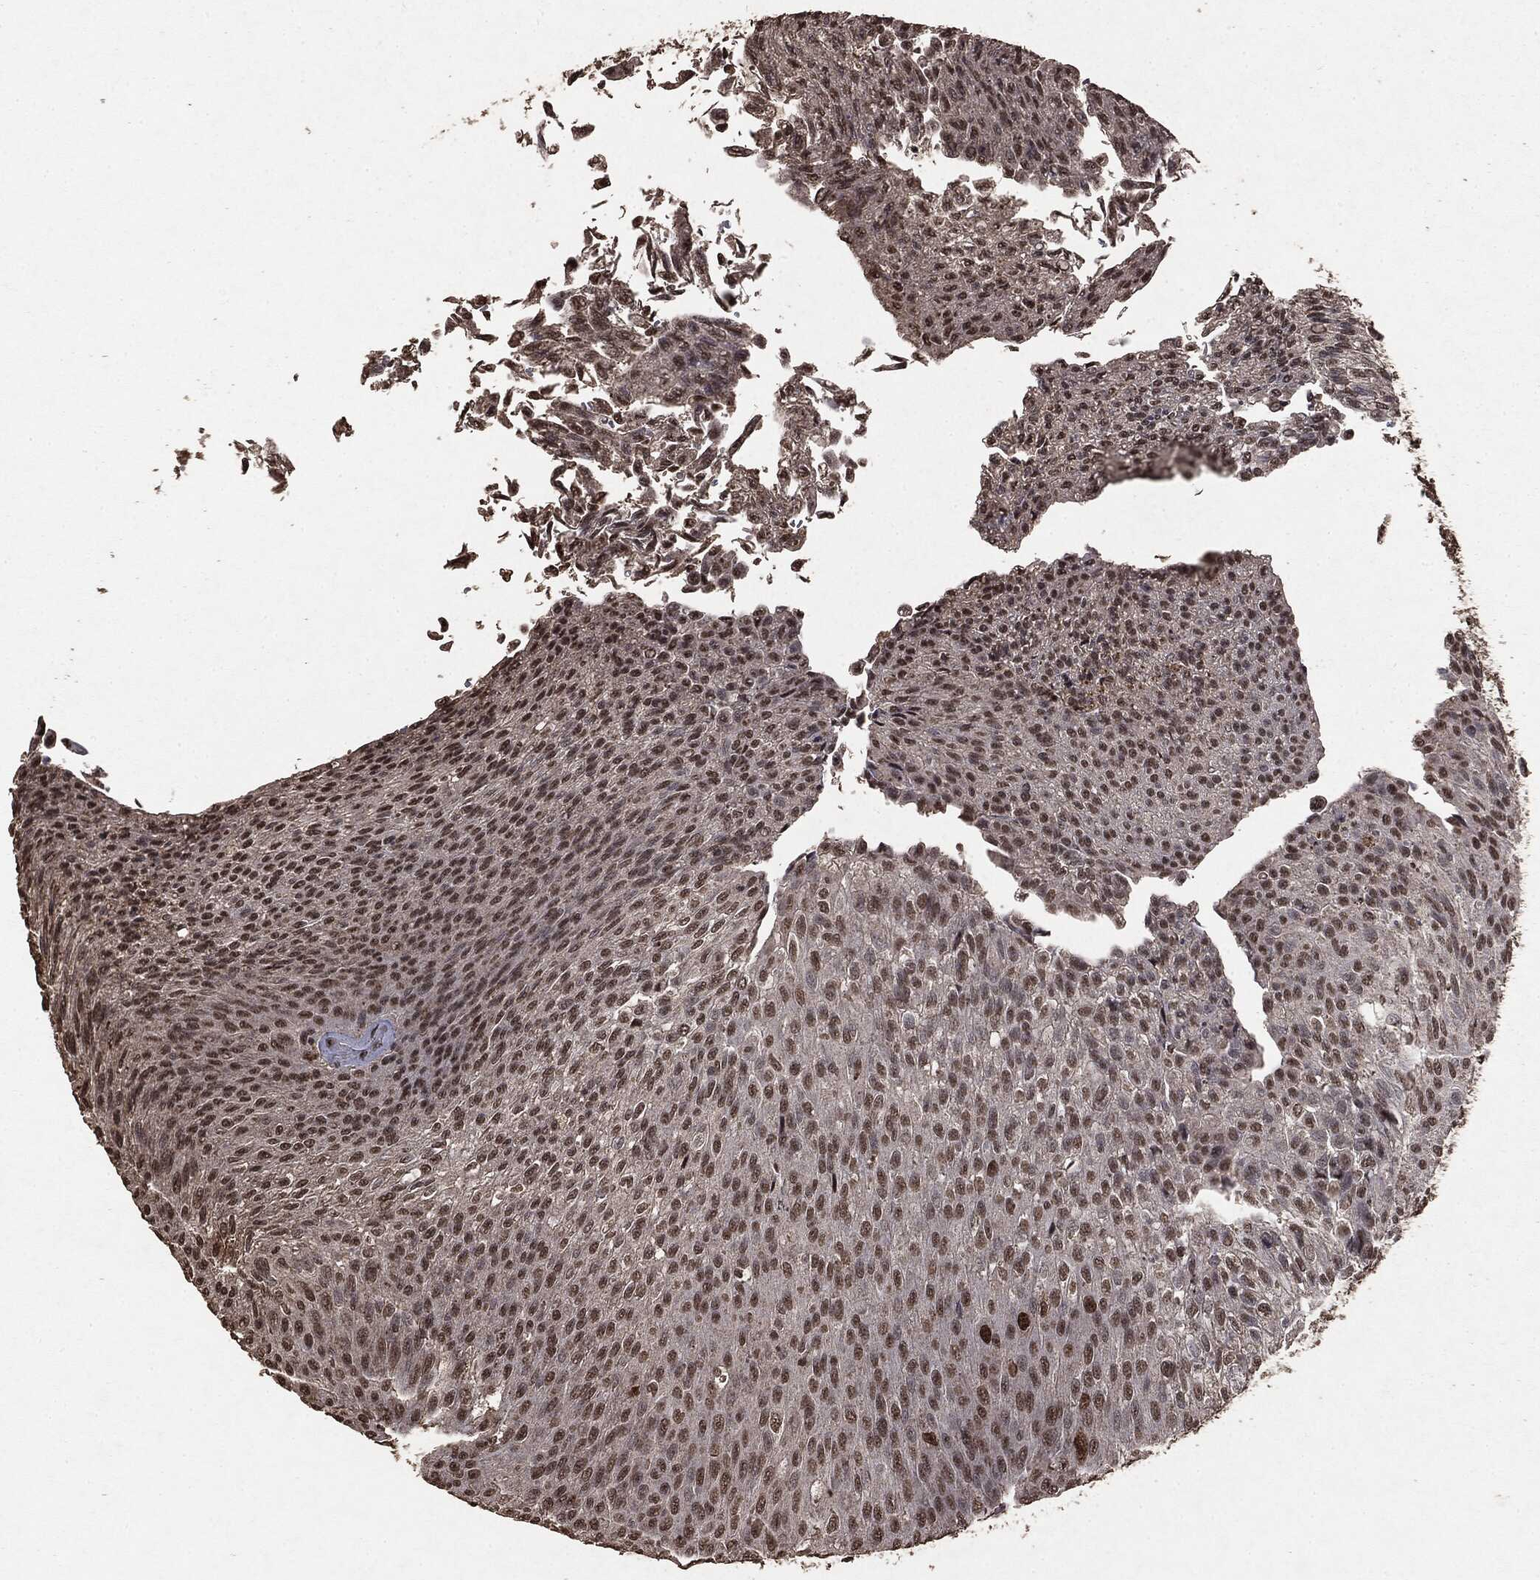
{"staining": {"intensity": "moderate", "quantity": "25%-75%", "location": "nuclear"}, "tissue": "urothelial cancer", "cell_type": "Tumor cells", "image_type": "cancer", "snomed": [{"axis": "morphology", "description": "Urothelial carcinoma, Low grade"}, {"axis": "topography", "description": "Ureter, NOS"}, {"axis": "topography", "description": "Urinary bladder"}], "caption": "Protein positivity by immunohistochemistry exhibits moderate nuclear staining in approximately 25%-75% of tumor cells in urothelial carcinoma (low-grade). (Brightfield microscopy of DAB IHC at high magnification).", "gene": "RAD18", "patient": {"sex": "male", "age": 78}}